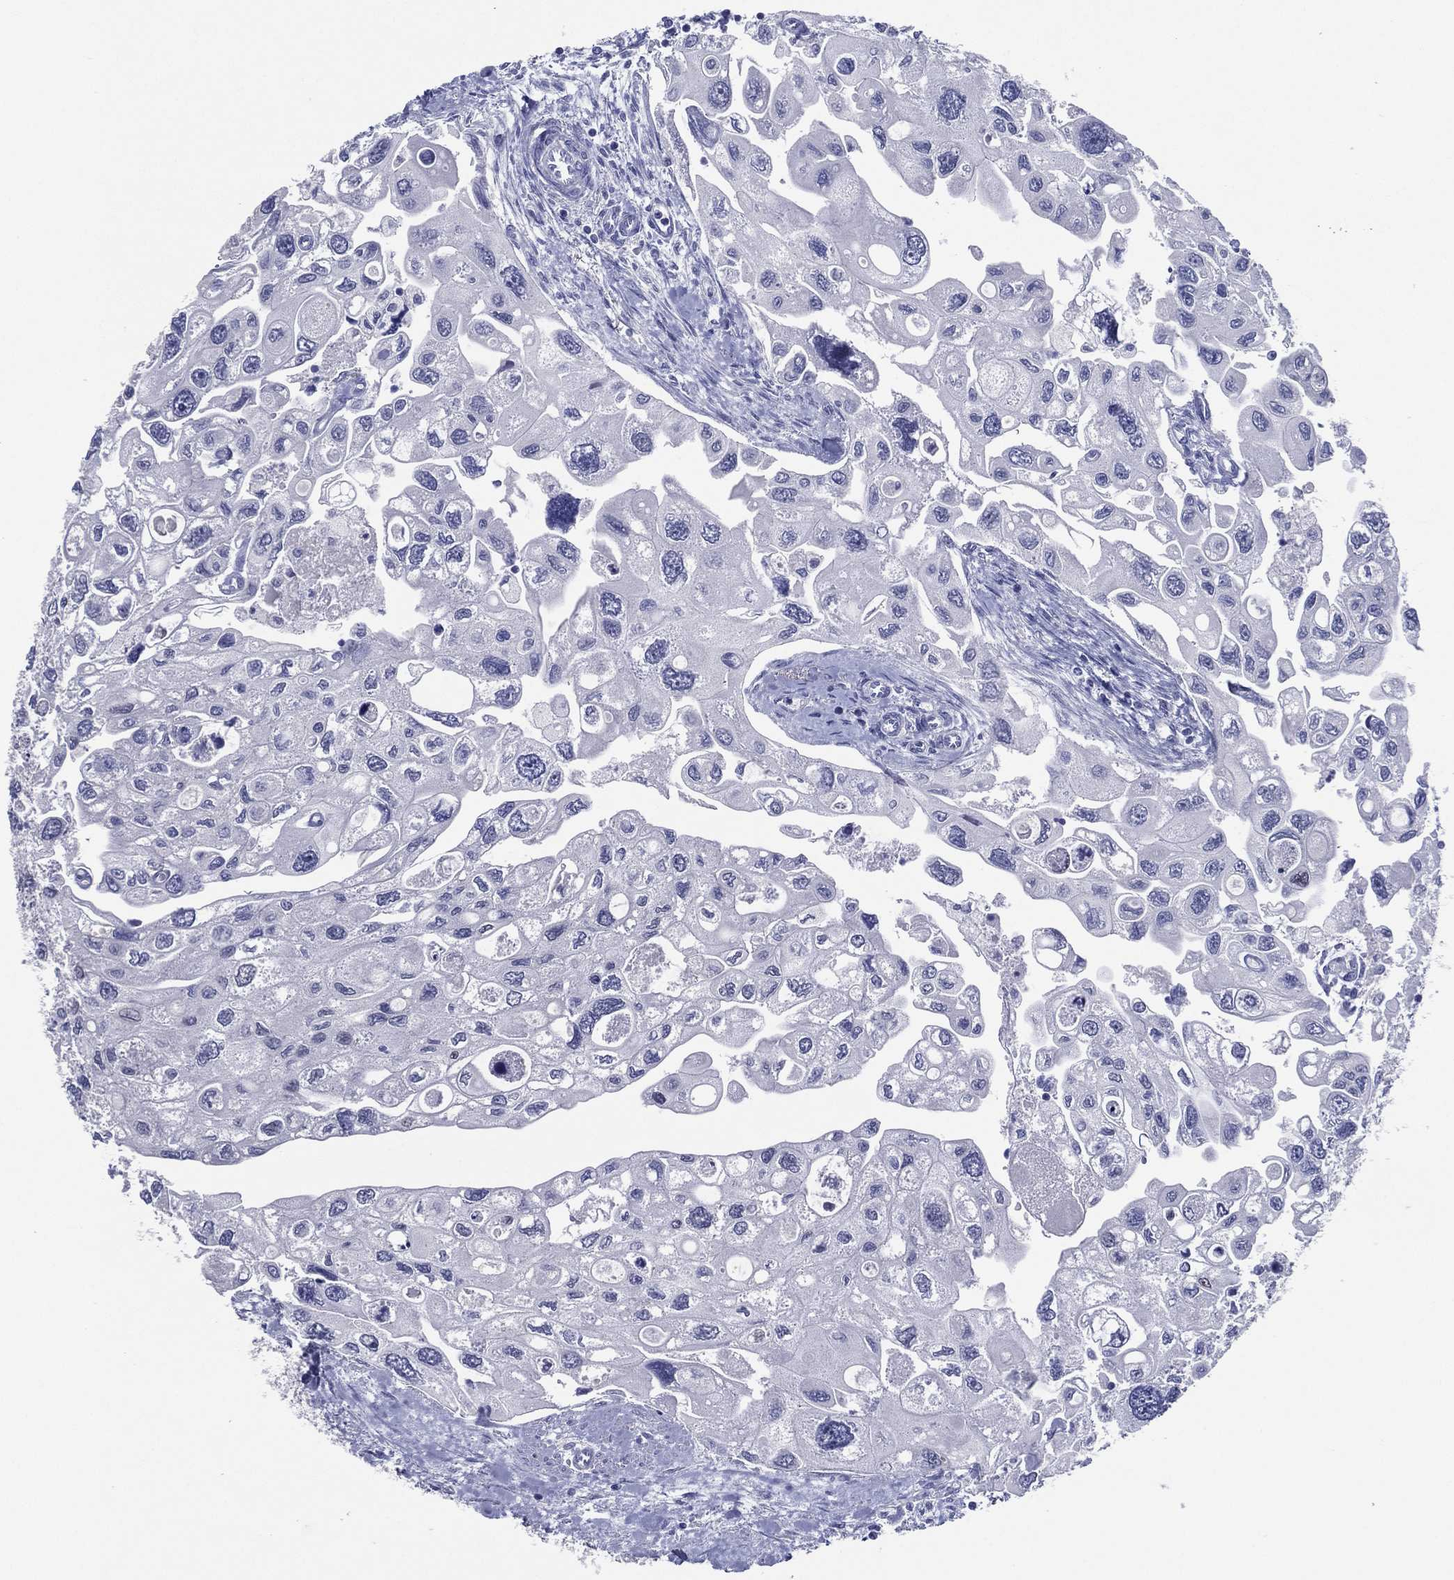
{"staining": {"intensity": "negative", "quantity": "none", "location": "none"}, "tissue": "urothelial cancer", "cell_type": "Tumor cells", "image_type": "cancer", "snomed": [{"axis": "morphology", "description": "Urothelial carcinoma, High grade"}, {"axis": "topography", "description": "Urinary bladder"}], "caption": "Immunohistochemistry (IHC) image of high-grade urothelial carcinoma stained for a protein (brown), which demonstrates no positivity in tumor cells. (DAB immunohistochemistry with hematoxylin counter stain).", "gene": "TFAP2A", "patient": {"sex": "male", "age": 59}}